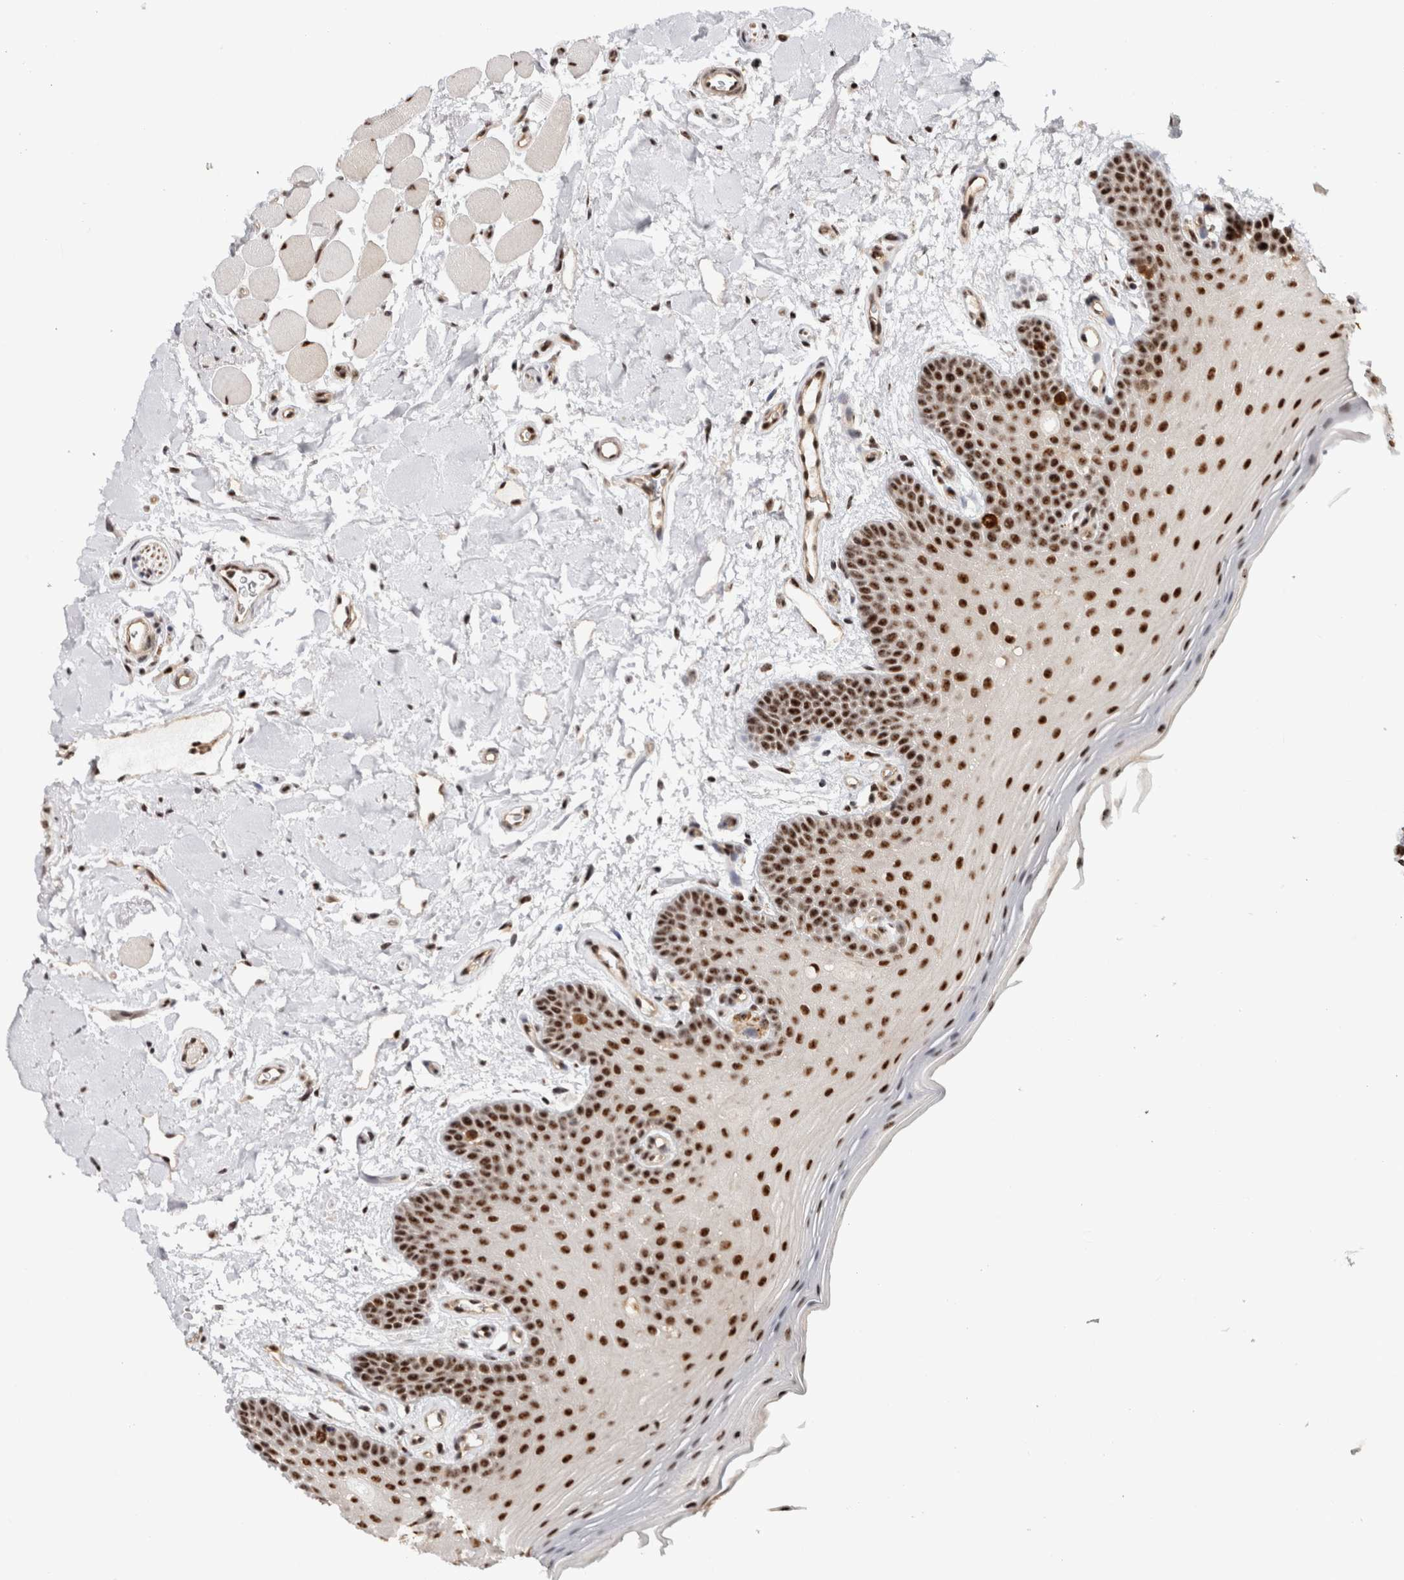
{"staining": {"intensity": "strong", "quantity": ">75%", "location": "nuclear"}, "tissue": "oral mucosa", "cell_type": "Squamous epithelial cells", "image_type": "normal", "snomed": [{"axis": "morphology", "description": "Normal tissue, NOS"}, {"axis": "topography", "description": "Oral tissue"}], "caption": "Oral mucosa was stained to show a protein in brown. There is high levels of strong nuclear staining in approximately >75% of squamous epithelial cells. (Brightfield microscopy of DAB IHC at high magnification).", "gene": "MKNK1", "patient": {"sex": "male", "age": 62}}